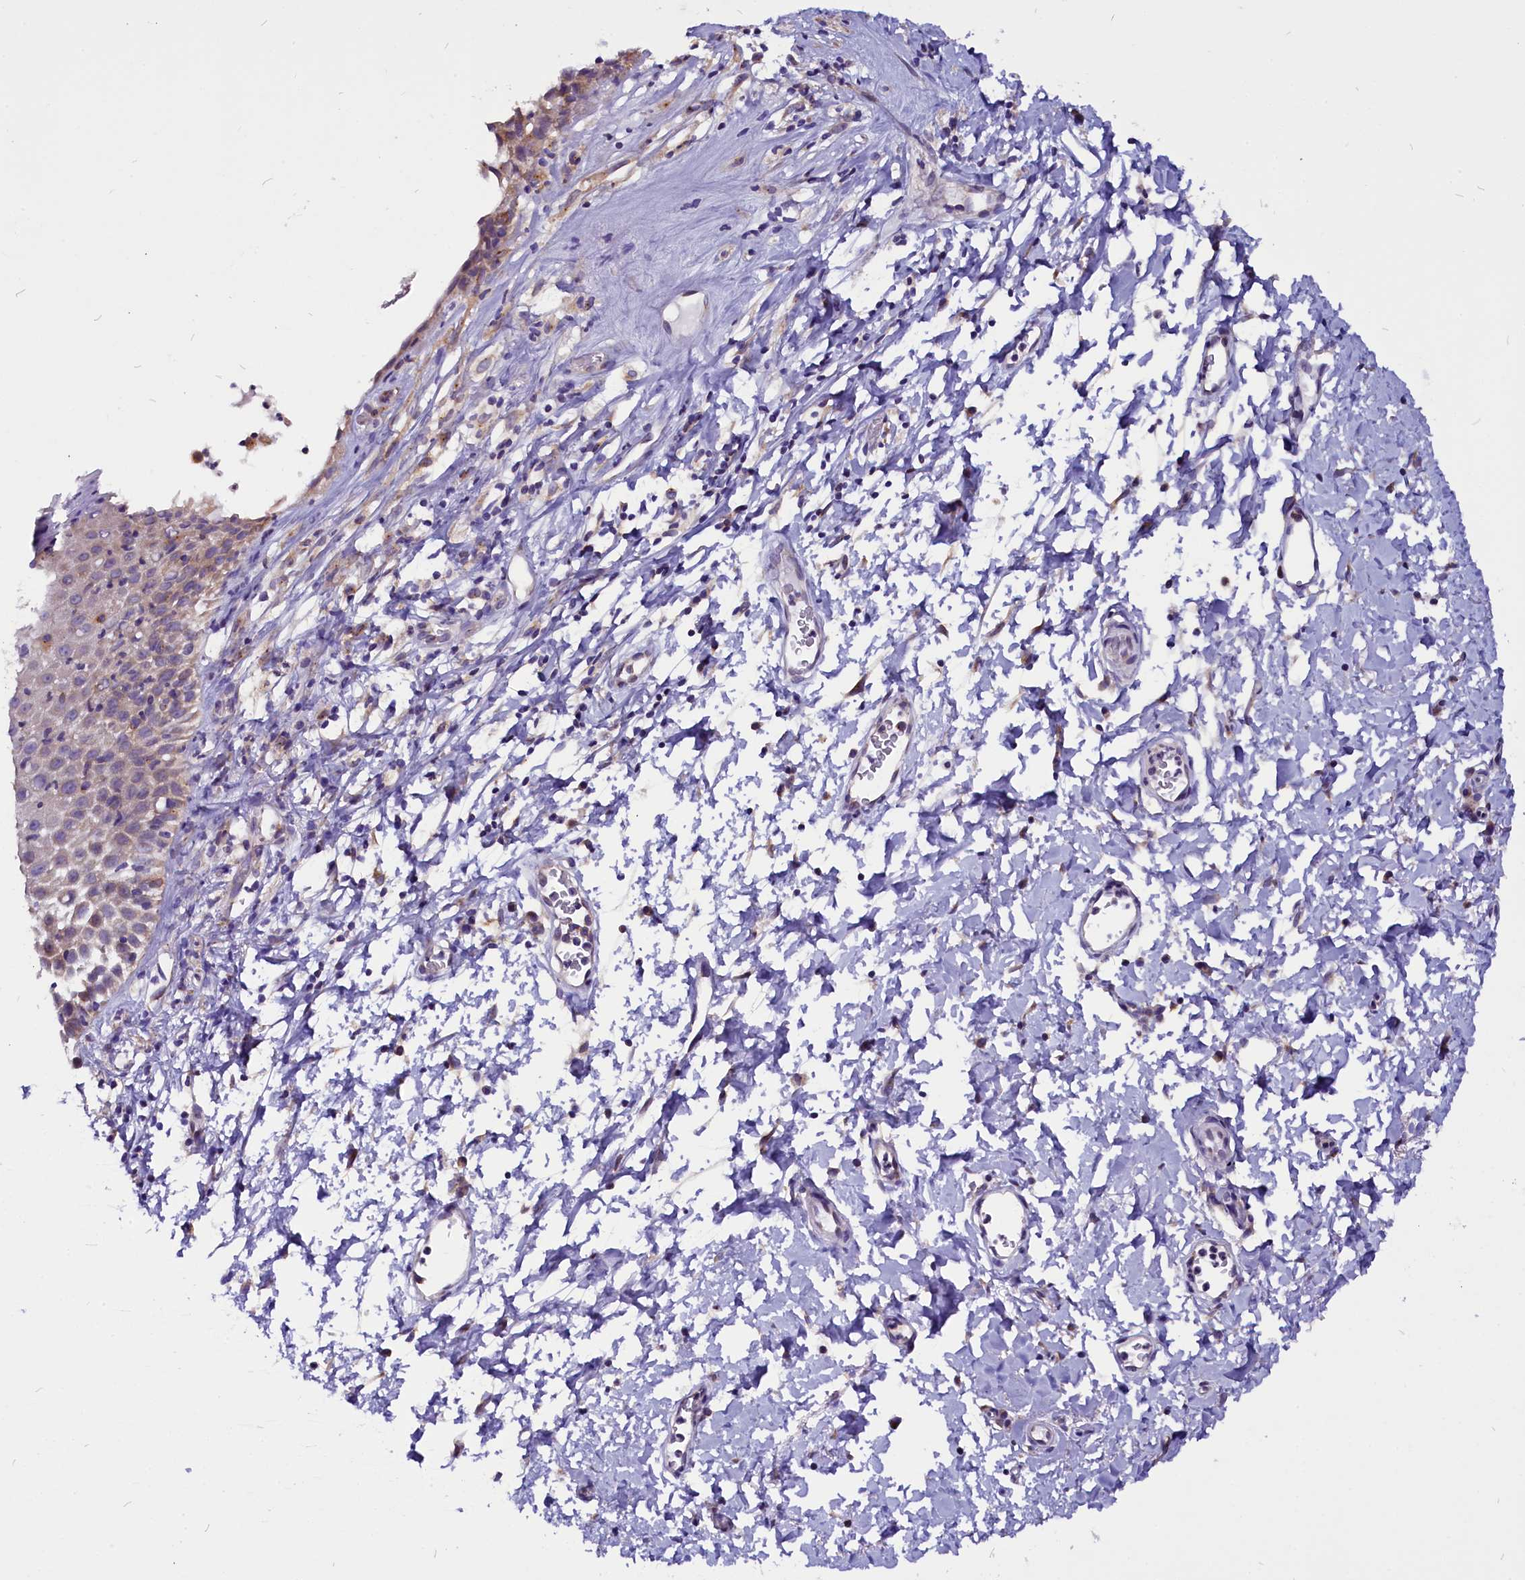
{"staining": {"intensity": "weak", "quantity": "<25%", "location": "cytoplasmic/membranous"}, "tissue": "skin", "cell_type": "Epidermal cells", "image_type": "normal", "snomed": [{"axis": "morphology", "description": "Normal tissue, NOS"}, {"axis": "topography", "description": "Vulva"}], "caption": "High power microscopy histopathology image of an immunohistochemistry (IHC) micrograph of normal skin, revealing no significant positivity in epidermal cells. The staining was performed using DAB (3,3'-diaminobenzidine) to visualize the protein expression in brown, while the nuclei were stained in blue with hematoxylin (Magnification: 20x).", "gene": "CEP170", "patient": {"sex": "female", "age": 68}}